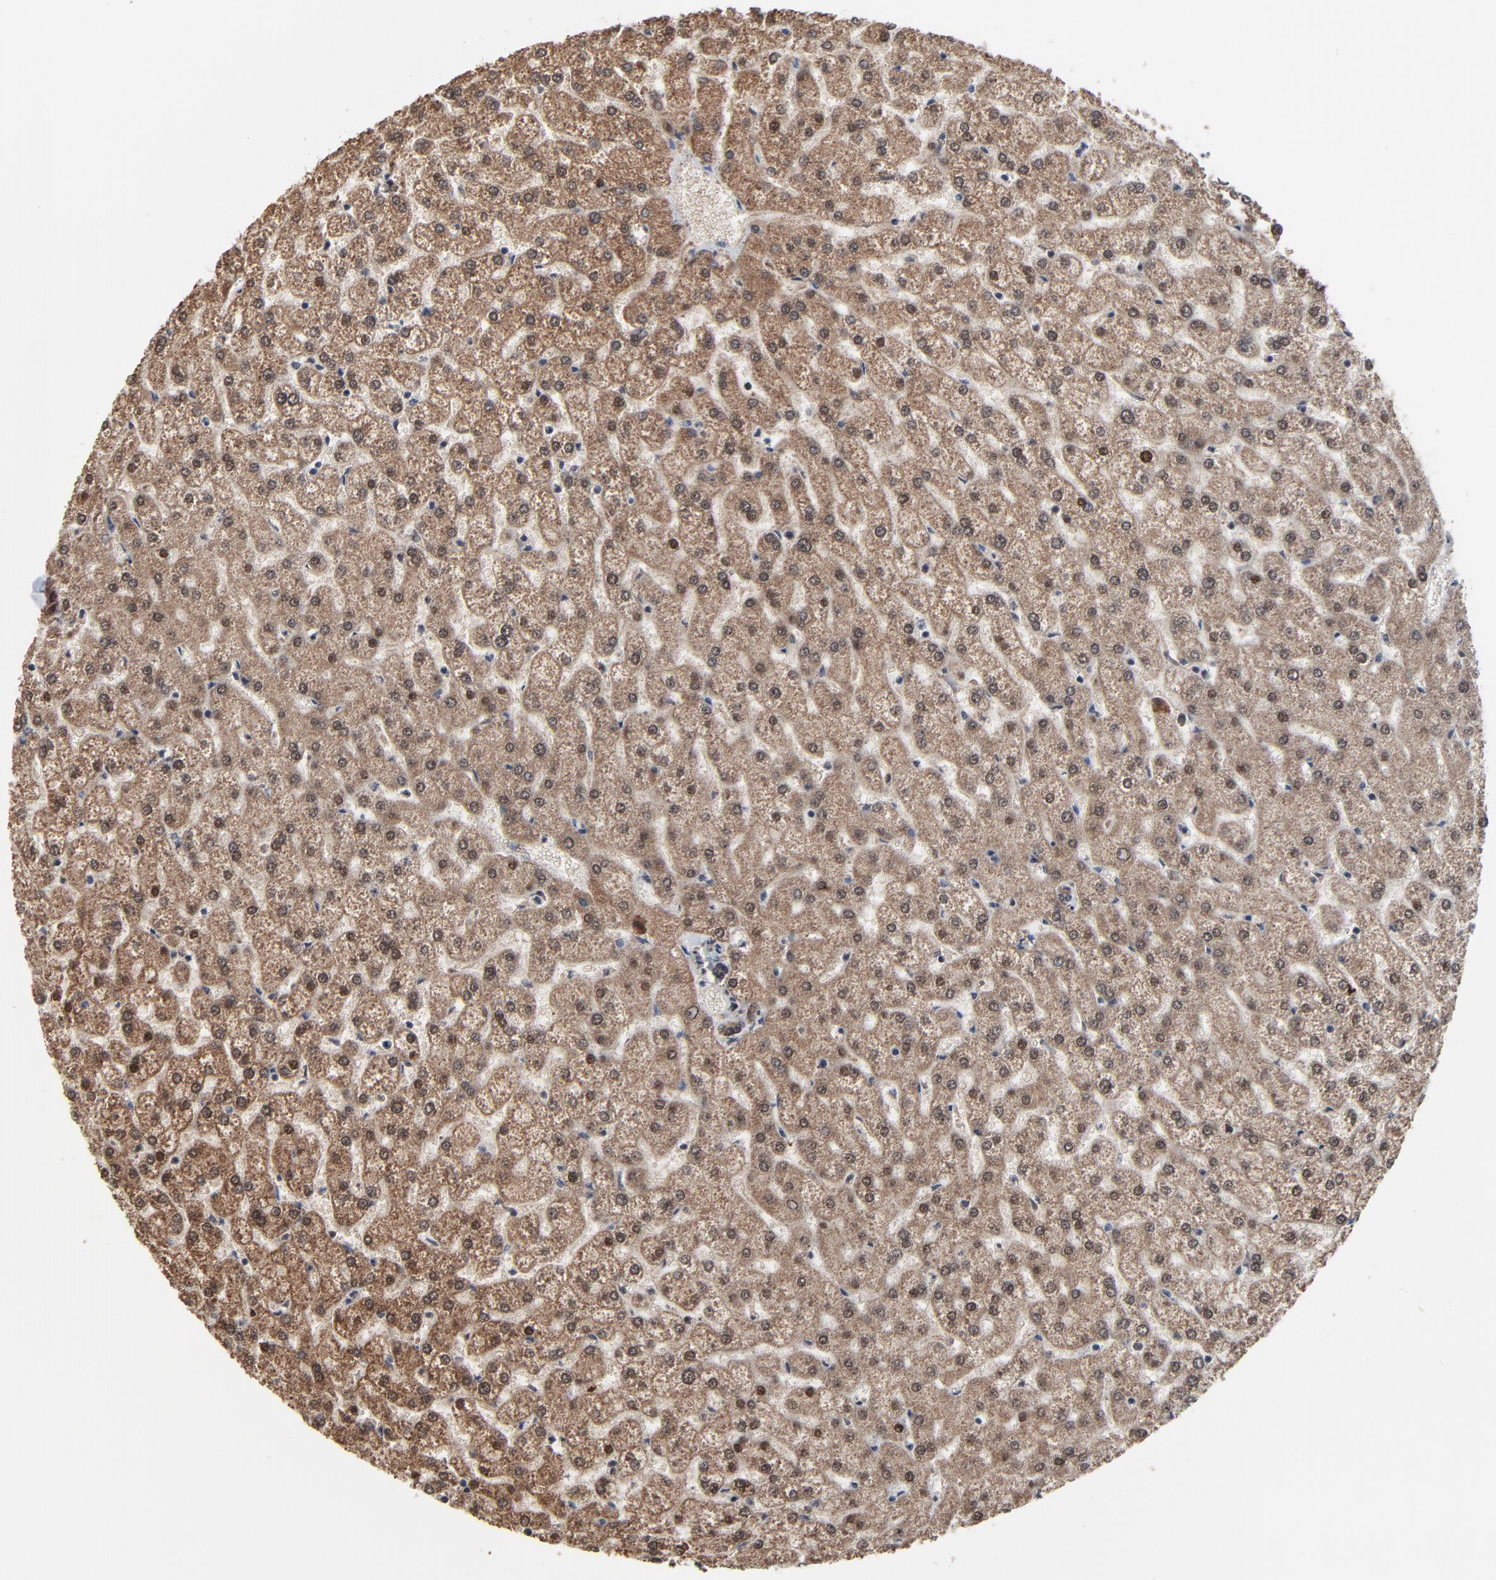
{"staining": {"intensity": "moderate", "quantity": ">75%", "location": "cytoplasmic/membranous"}, "tissue": "liver", "cell_type": "Cholangiocytes", "image_type": "normal", "snomed": [{"axis": "morphology", "description": "Normal tissue, NOS"}, {"axis": "topography", "description": "Liver"}], "caption": "Immunohistochemistry (IHC) image of normal liver: liver stained using immunohistochemistry demonstrates medium levels of moderate protein expression localized specifically in the cytoplasmic/membranous of cholangiocytes, appearing as a cytoplasmic/membranous brown color.", "gene": "RHOJ", "patient": {"sex": "female", "age": 32}}